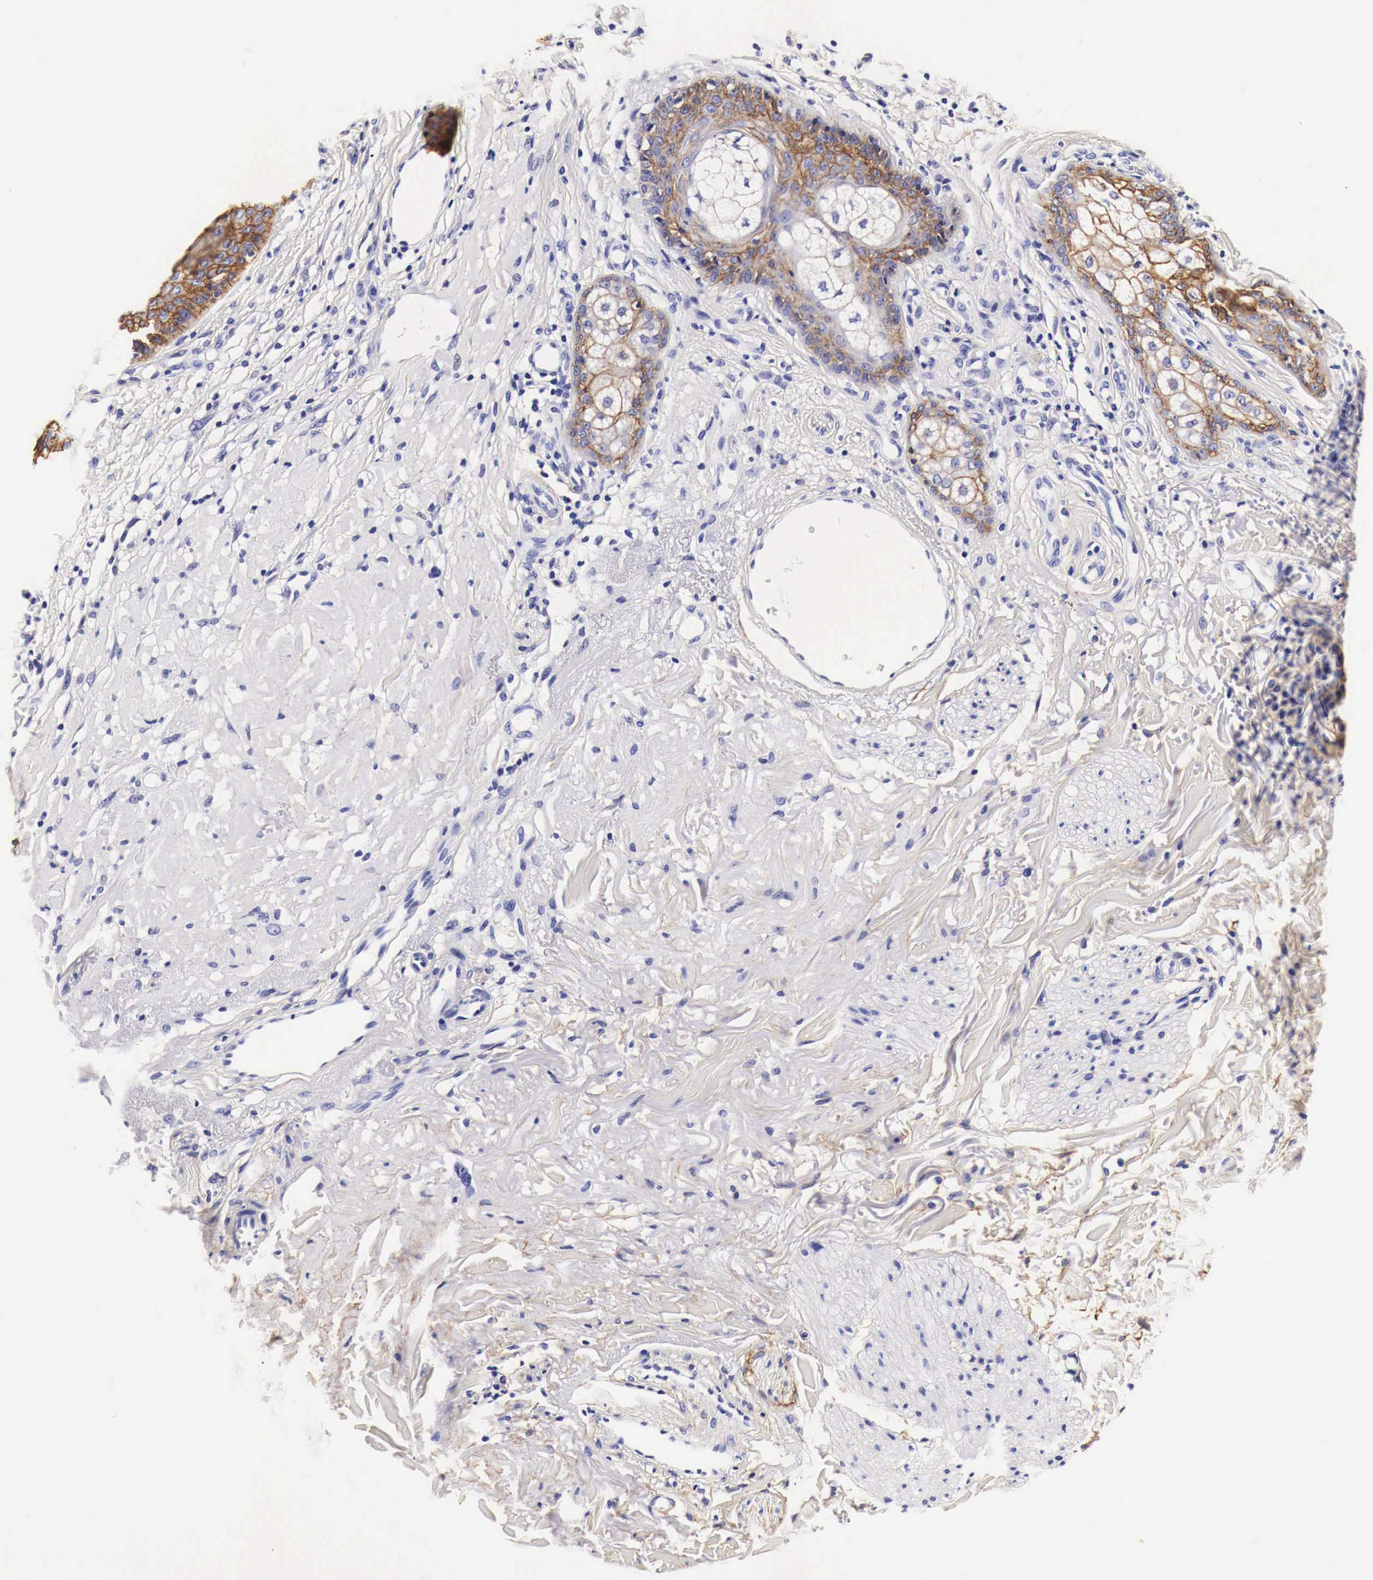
{"staining": {"intensity": "moderate", "quantity": ">75%", "location": "cytoplasmic/membranous"}, "tissue": "skin cancer", "cell_type": "Tumor cells", "image_type": "cancer", "snomed": [{"axis": "morphology", "description": "Squamous cell carcinoma, NOS"}, {"axis": "topography", "description": "Skin"}], "caption": "Skin squamous cell carcinoma stained with immunohistochemistry demonstrates moderate cytoplasmic/membranous positivity in about >75% of tumor cells. Ihc stains the protein of interest in brown and the nuclei are stained blue.", "gene": "EGFR", "patient": {"sex": "male", "age": 77}}